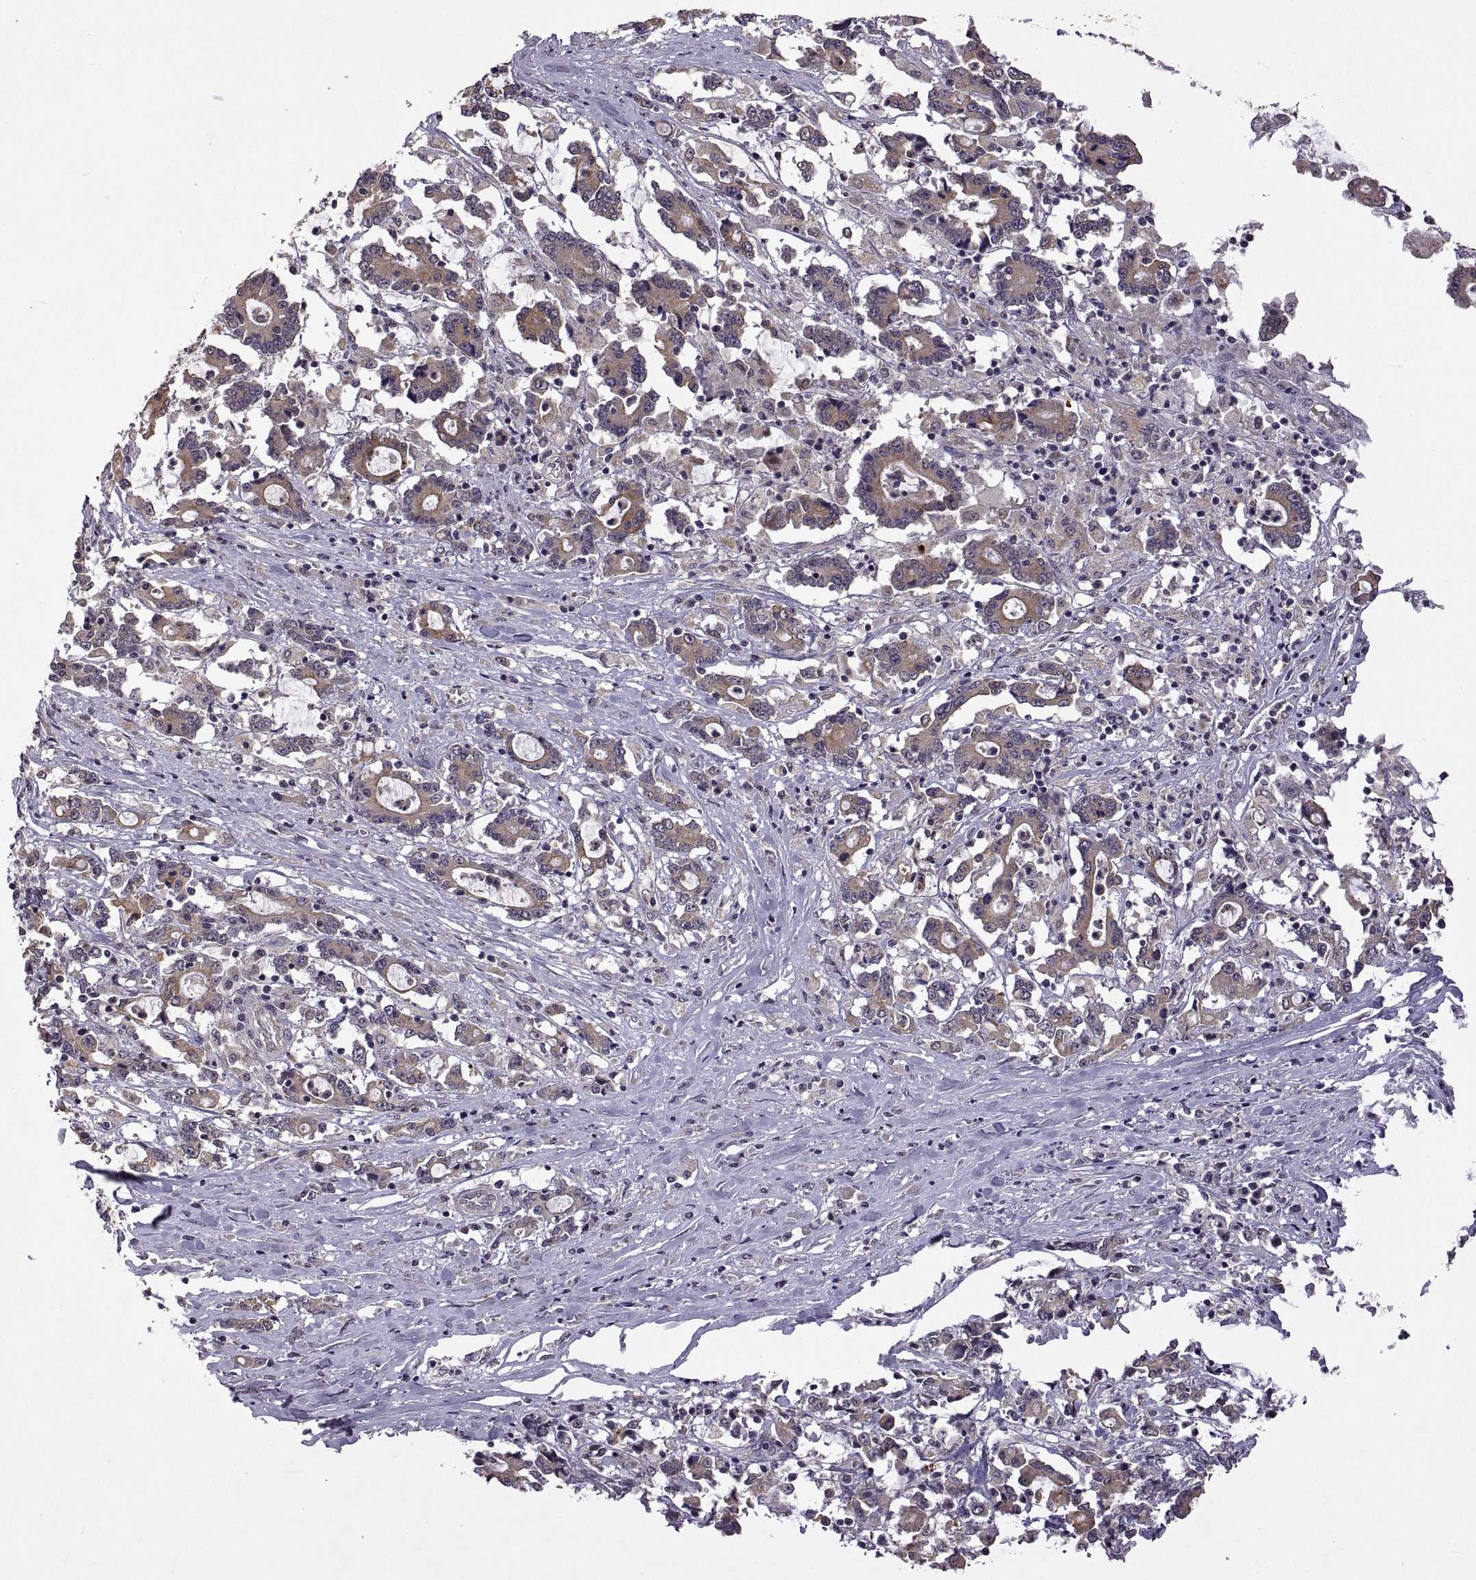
{"staining": {"intensity": "moderate", "quantity": ">75%", "location": "cytoplasmic/membranous"}, "tissue": "stomach cancer", "cell_type": "Tumor cells", "image_type": "cancer", "snomed": [{"axis": "morphology", "description": "Adenocarcinoma, NOS"}, {"axis": "topography", "description": "Stomach, upper"}], "caption": "Tumor cells demonstrate moderate cytoplasmic/membranous expression in about >75% of cells in stomach adenocarcinoma. (DAB (3,3'-diaminobenzidine) = brown stain, brightfield microscopy at high magnification).", "gene": "LAMA1", "patient": {"sex": "male", "age": 68}}